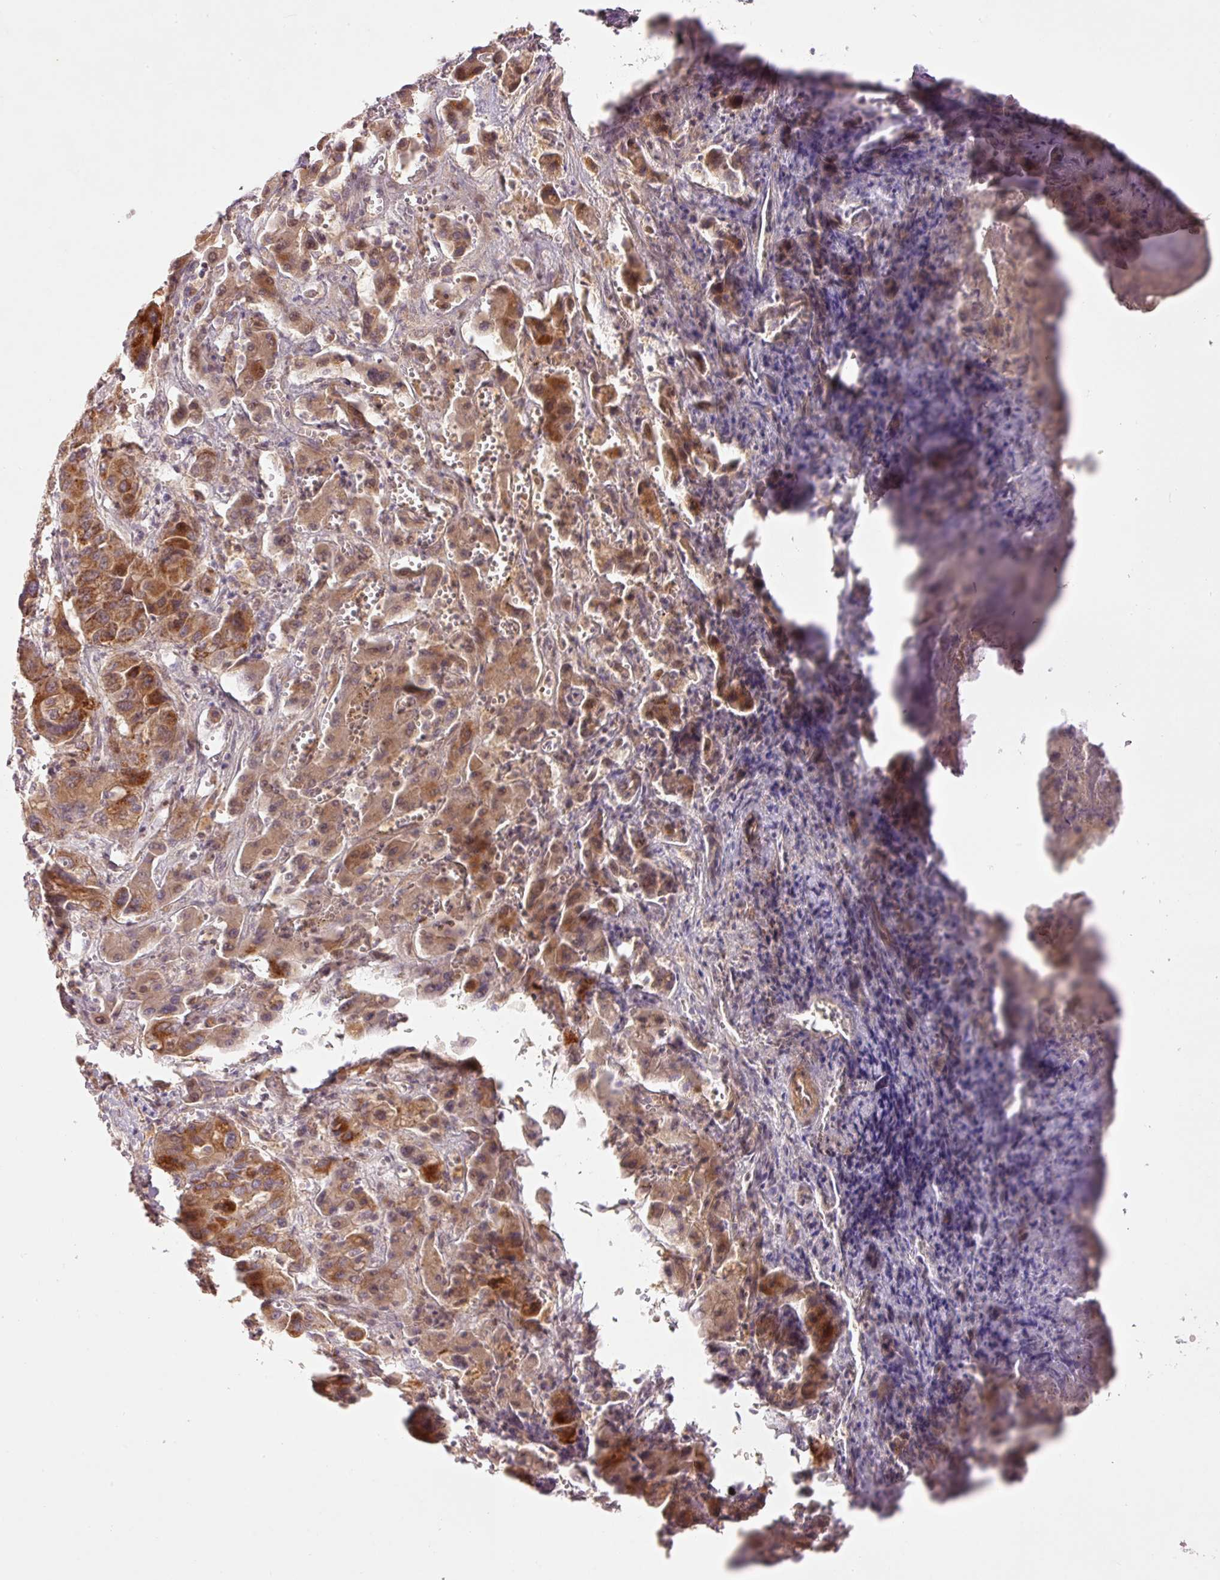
{"staining": {"intensity": "moderate", "quantity": ">75%", "location": "cytoplasmic/membranous,nuclear"}, "tissue": "liver cancer", "cell_type": "Tumor cells", "image_type": "cancer", "snomed": [{"axis": "morphology", "description": "Cholangiocarcinoma"}, {"axis": "topography", "description": "Liver"}], "caption": "Liver cancer stained with immunohistochemistry demonstrates moderate cytoplasmic/membranous and nuclear staining in about >75% of tumor cells.", "gene": "SLC29A3", "patient": {"sex": "male", "age": 67}}